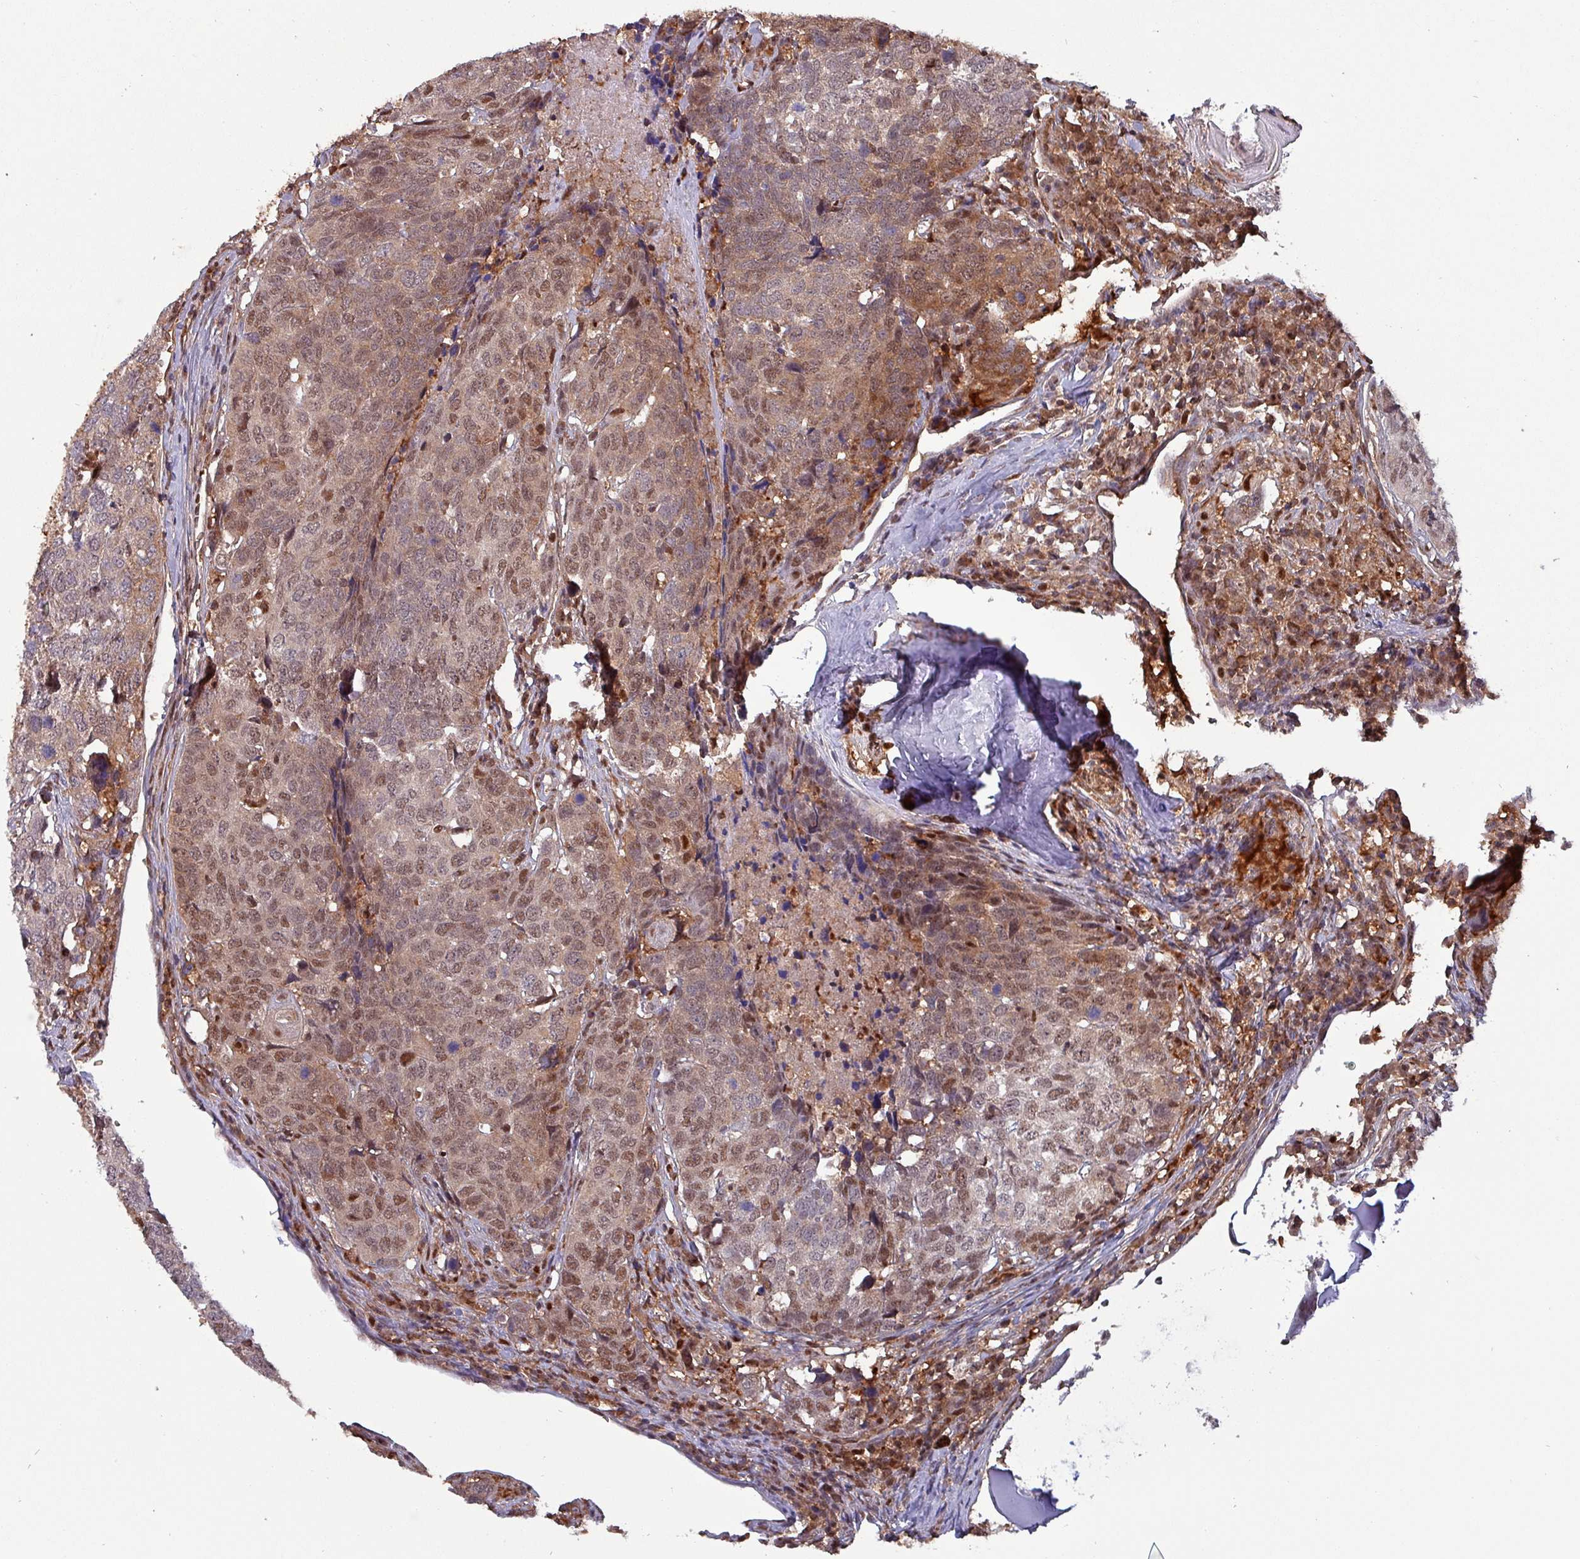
{"staining": {"intensity": "moderate", "quantity": "25%-75%", "location": "cytoplasmic/membranous,nuclear"}, "tissue": "head and neck cancer", "cell_type": "Tumor cells", "image_type": "cancer", "snomed": [{"axis": "morphology", "description": "Normal tissue, NOS"}, {"axis": "morphology", "description": "Squamous cell carcinoma, NOS"}, {"axis": "topography", "description": "Skeletal muscle"}, {"axis": "topography", "description": "Vascular tissue"}, {"axis": "topography", "description": "Peripheral nerve tissue"}, {"axis": "topography", "description": "Head-Neck"}], "caption": "The micrograph reveals a brown stain indicating the presence of a protein in the cytoplasmic/membranous and nuclear of tumor cells in squamous cell carcinoma (head and neck).", "gene": "PSMB8", "patient": {"sex": "male", "age": 66}}